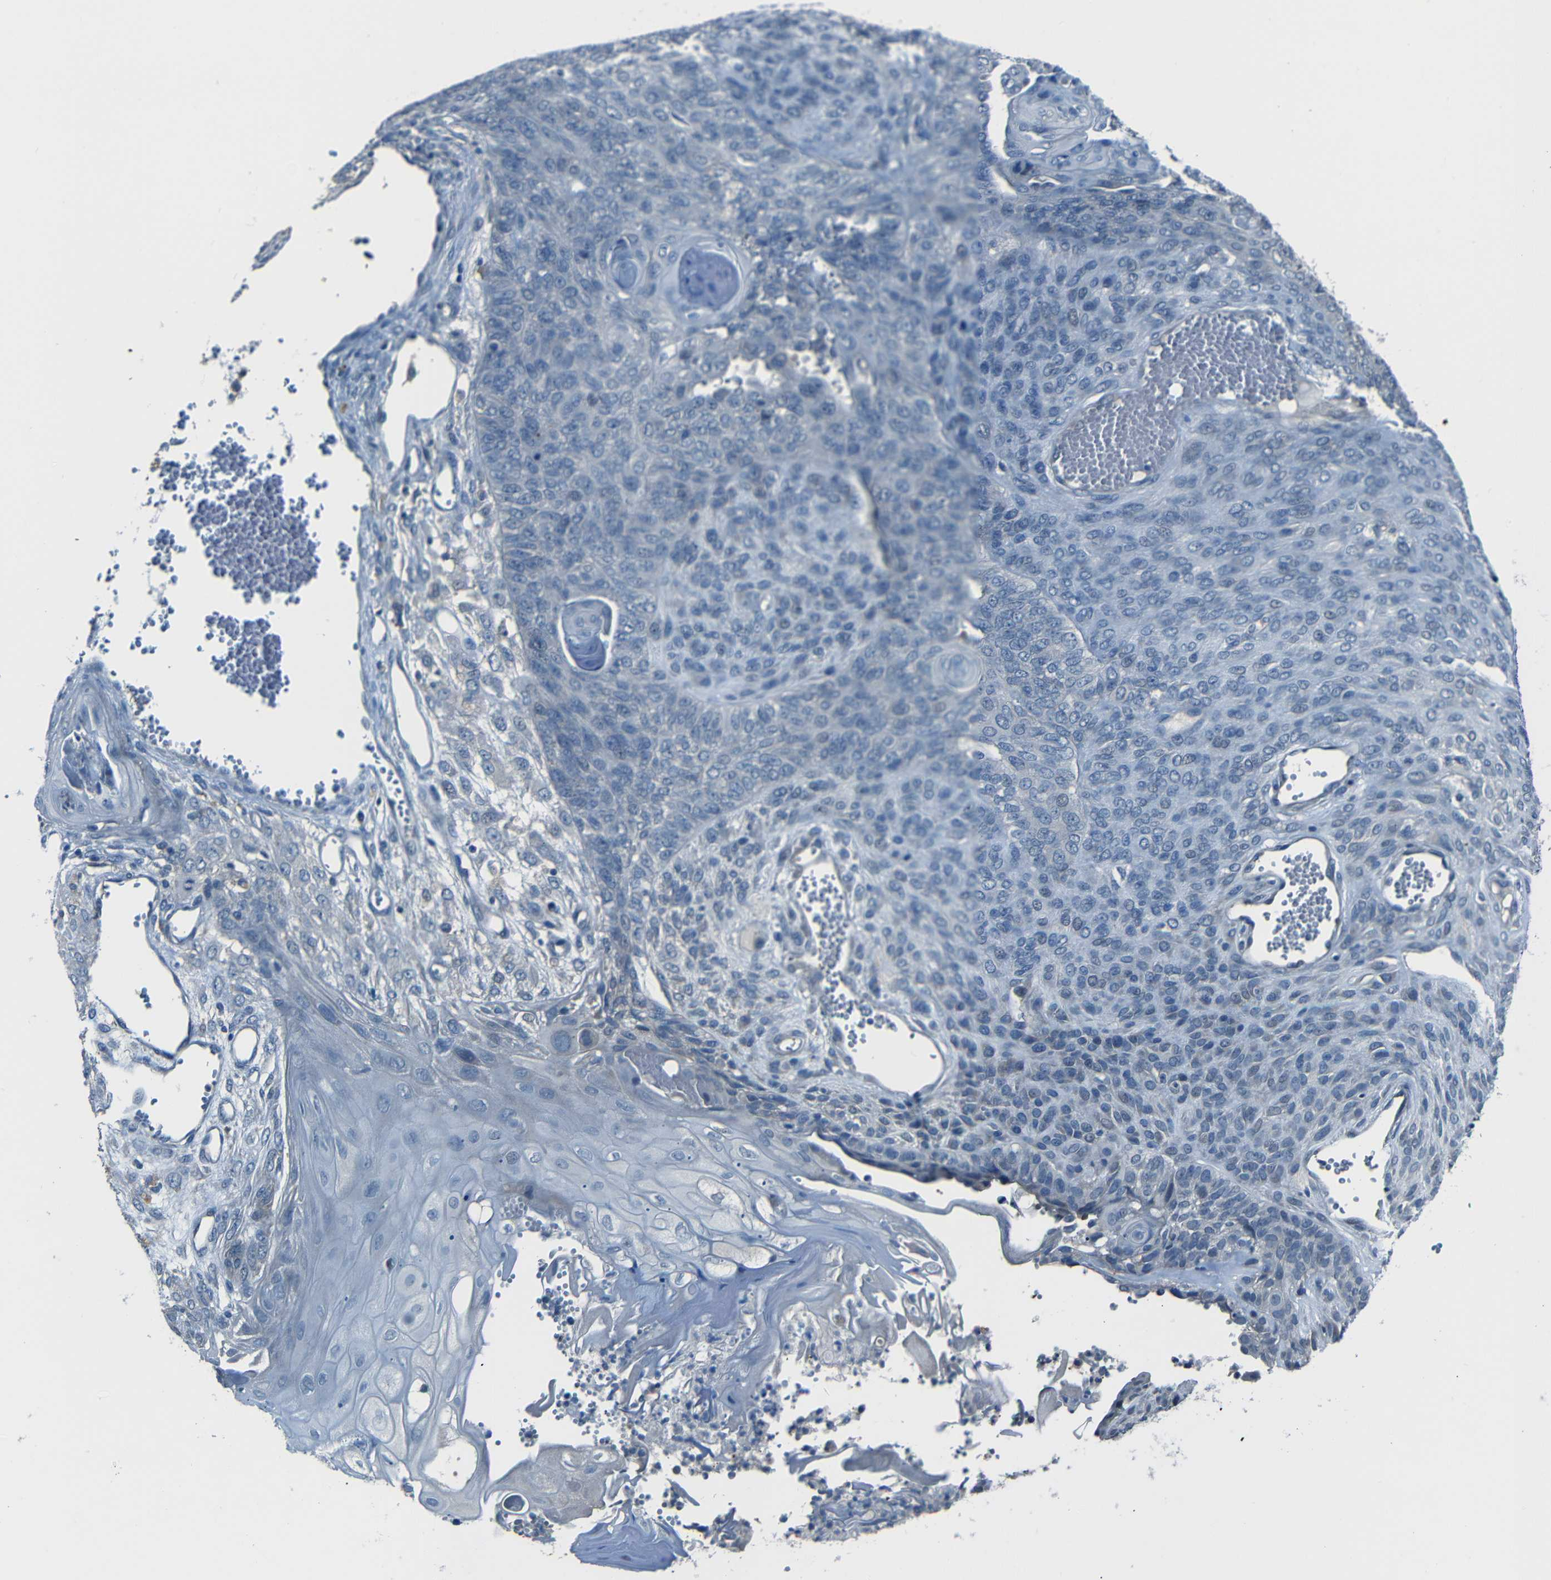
{"staining": {"intensity": "negative", "quantity": "none", "location": "none"}, "tissue": "endometrial cancer", "cell_type": "Tumor cells", "image_type": "cancer", "snomed": [{"axis": "morphology", "description": "Adenocarcinoma, NOS"}, {"axis": "topography", "description": "Endometrium"}], "caption": "IHC histopathology image of endometrial cancer (adenocarcinoma) stained for a protein (brown), which reveals no staining in tumor cells.", "gene": "SLA", "patient": {"sex": "female", "age": 32}}